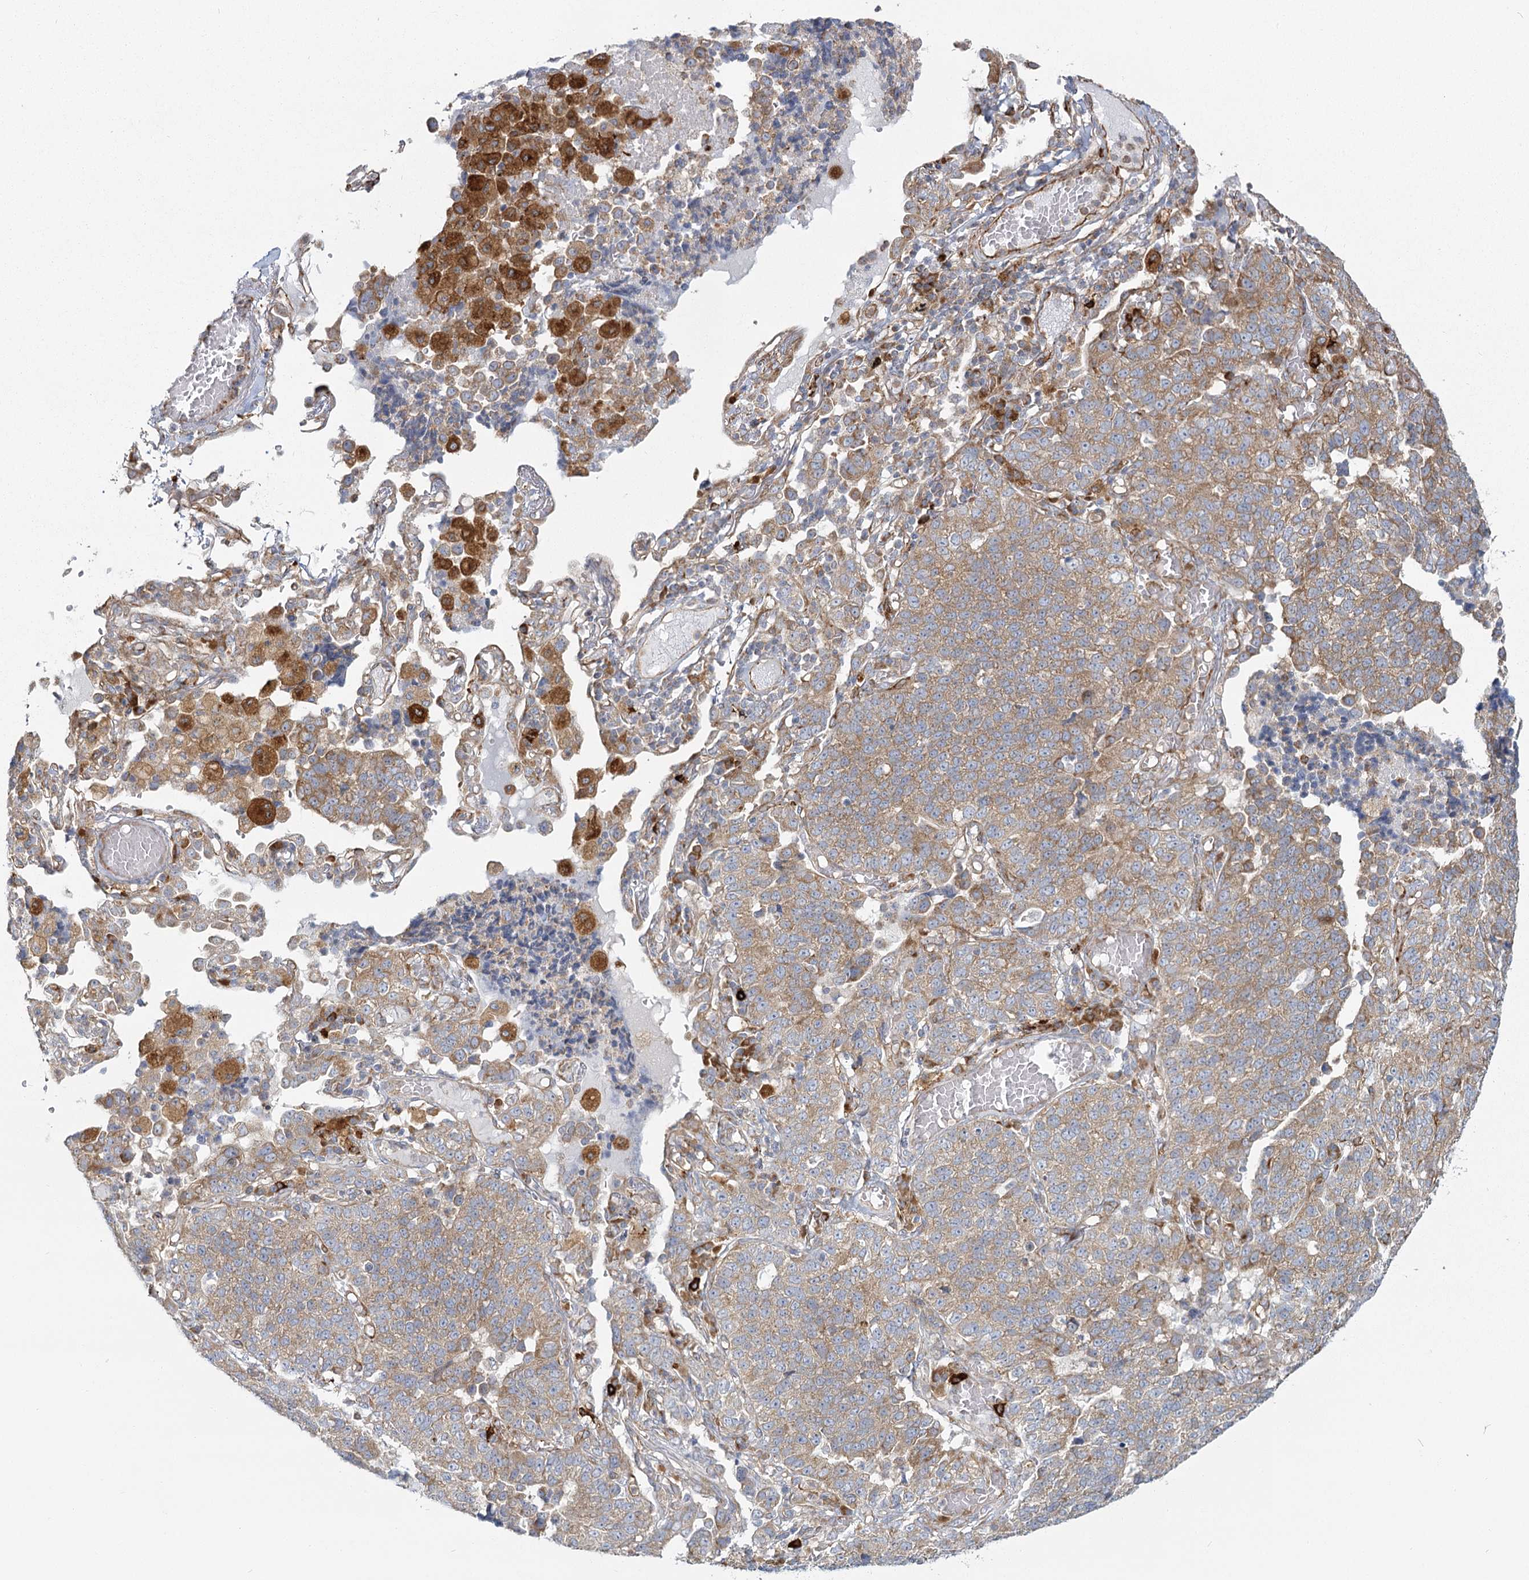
{"staining": {"intensity": "moderate", "quantity": "25%-75%", "location": "cytoplasmic/membranous"}, "tissue": "lung cancer", "cell_type": "Tumor cells", "image_type": "cancer", "snomed": [{"axis": "morphology", "description": "Adenocarcinoma, NOS"}, {"axis": "topography", "description": "Lung"}], "caption": "High-magnification brightfield microscopy of adenocarcinoma (lung) stained with DAB (brown) and counterstained with hematoxylin (blue). tumor cells exhibit moderate cytoplasmic/membranous expression is identified in approximately25%-75% of cells.", "gene": "HARS2", "patient": {"sex": "male", "age": 49}}